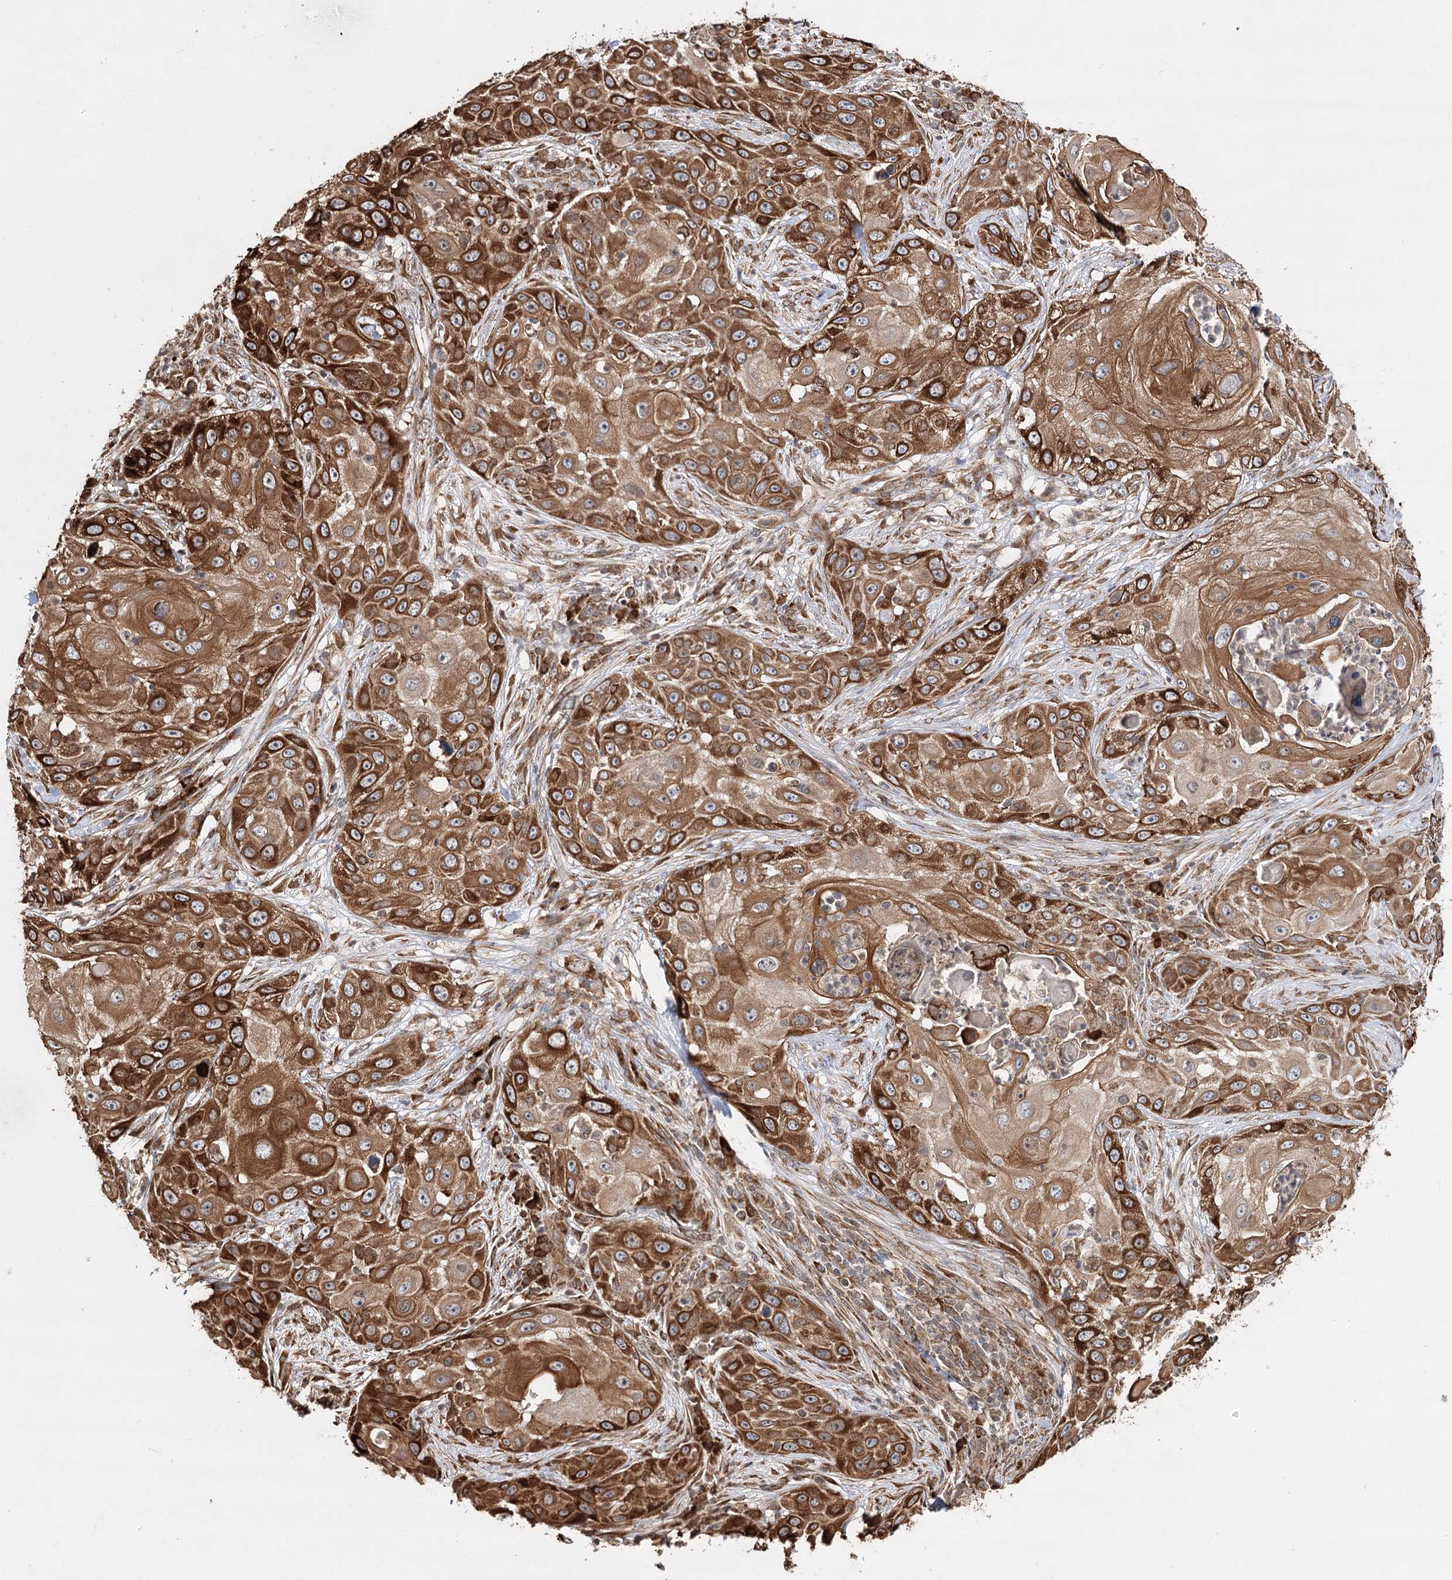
{"staining": {"intensity": "strong", "quantity": ">75%", "location": "cytoplasmic/membranous"}, "tissue": "skin cancer", "cell_type": "Tumor cells", "image_type": "cancer", "snomed": [{"axis": "morphology", "description": "Squamous cell carcinoma, NOS"}, {"axis": "topography", "description": "Skin"}], "caption": "Squamous cell carcinoma (skin) was stained to show a protein in brown. There is high levels of strong cytoplasmic/membranous staining in about >75% of tumor cells.", "gene": "DNAJB14", "patient": {"sex": "female", "age": 44}}